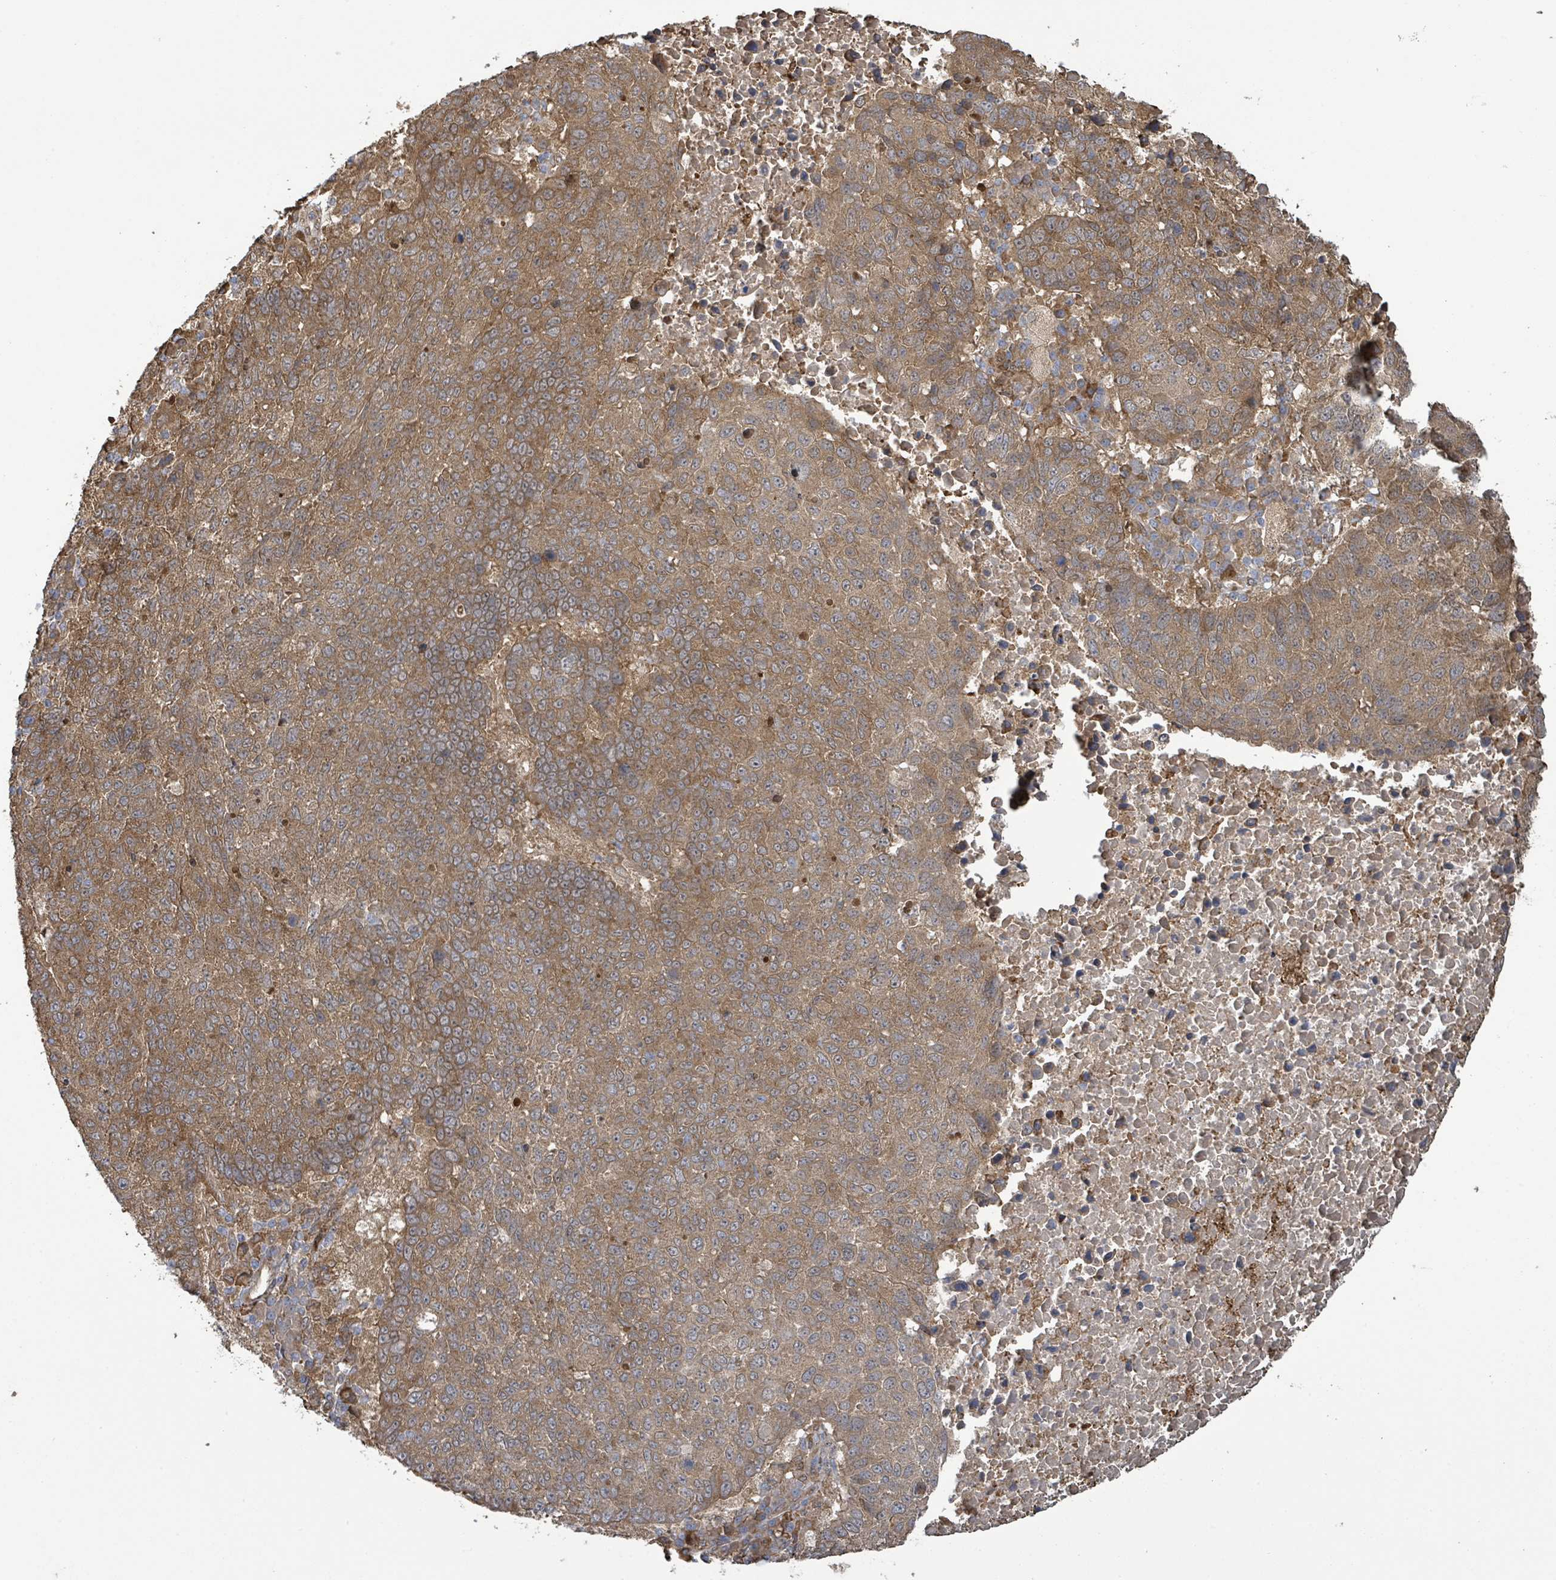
{"staining": {"intensity": "moderate", "quantity": ">75%", "location": "cytoplasmic/membranous"}, "tissue": "lung cancer", "cell_type": "Tumor cells", "image_type": "cancer", "snomed": [{"axis": "morphology", "description": "Squamous cell carcinoma, NOS"}, {"axis": "topography", "description": "Lung"}], "caption": "A medium amount of moderate cytoplasmic/membranous staining is identified in about >75% of tumor cells in lung squamous cell carcinoma tissue.", "gene": "ARPIN", "patient": {"sex": "male", "age": 73}}